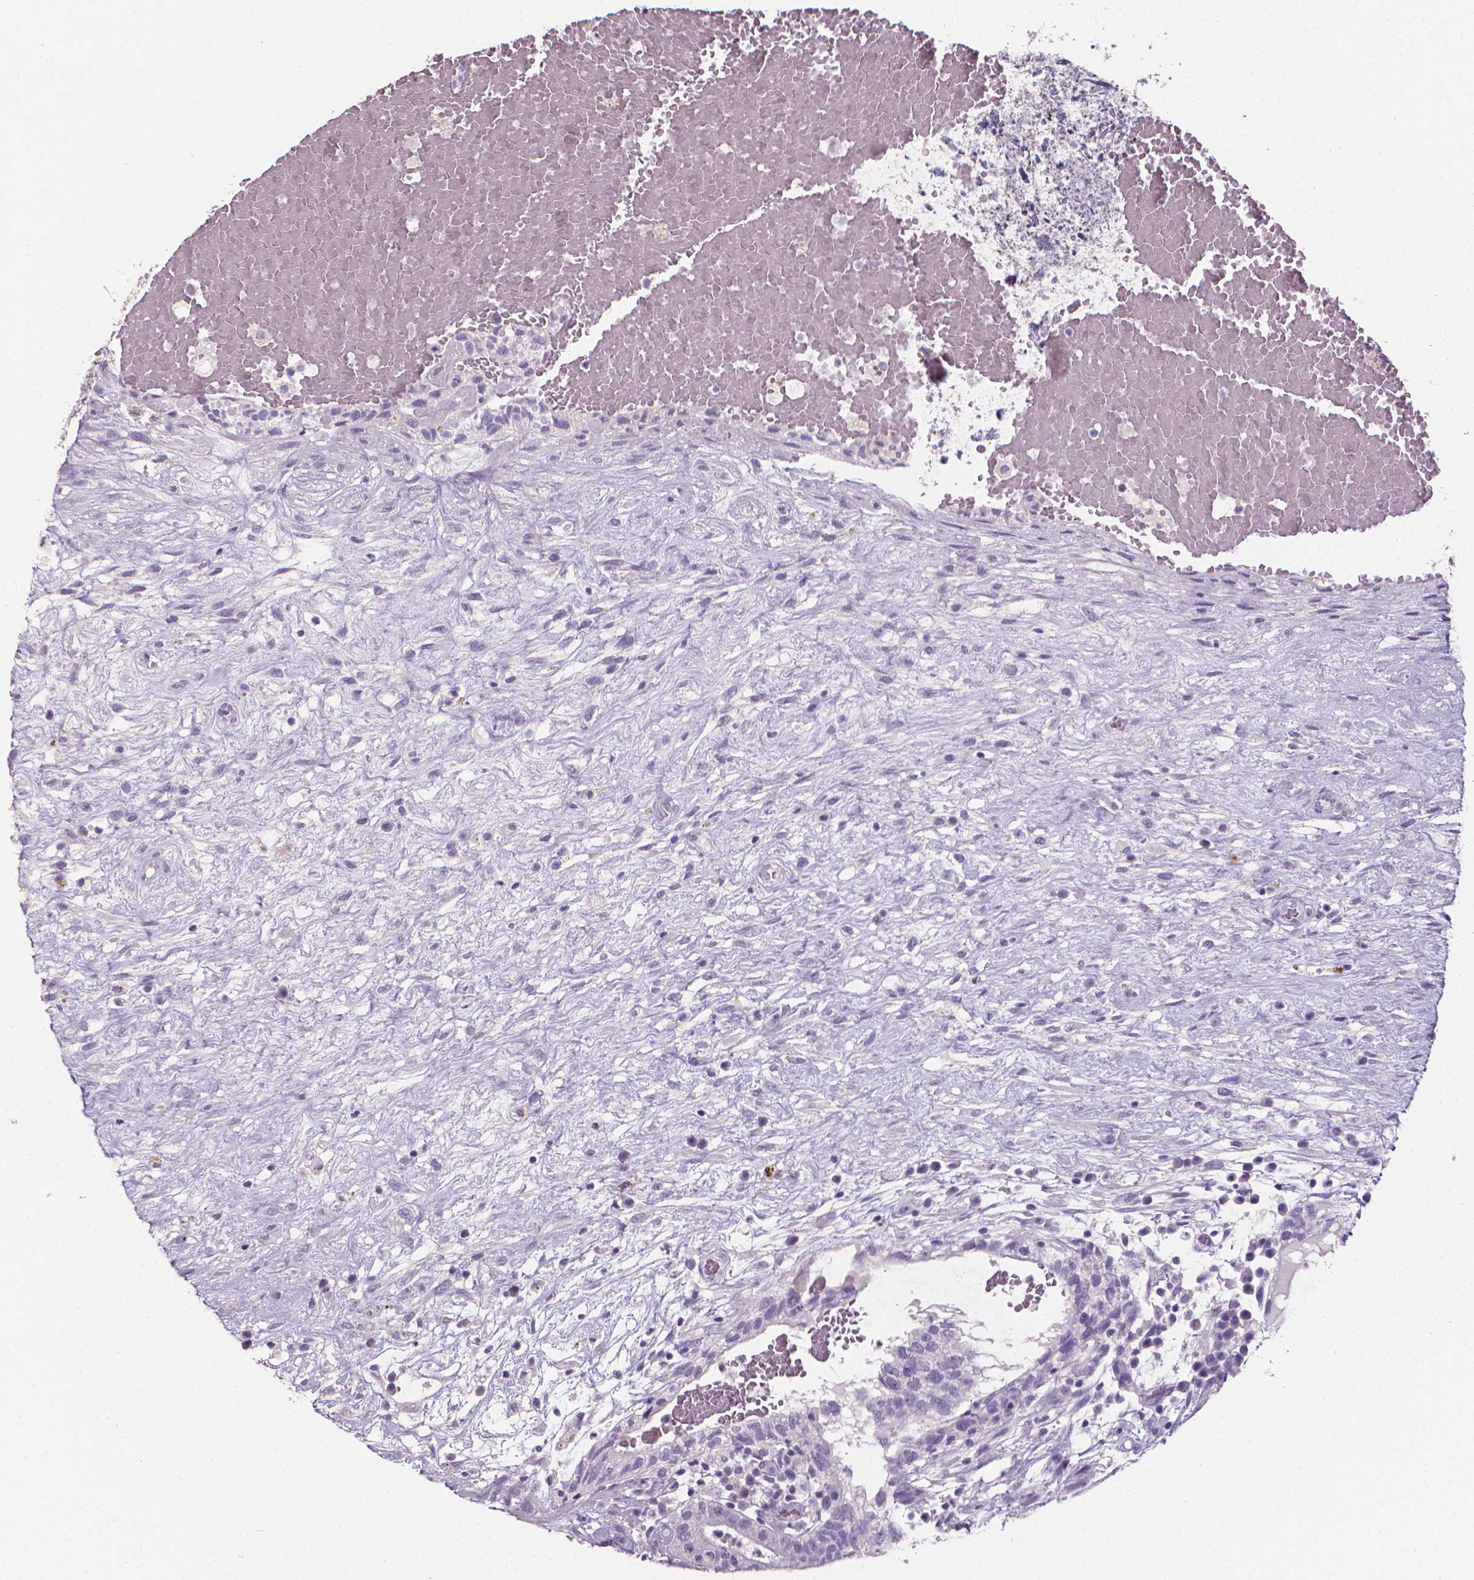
{"staining": {"intensity": "negative", "quantity": "none", "location": "none"}, "tissue": "testis cancer", "cell_type": "Tumor cells", "image_type": "cancer", "snomed": [{"axis": "morphology", "description": "Normal tissue, NOS"}, {"axis": "morphology", "description": "Carcinoma, Embryonal, NOS"}, {"axis": "topography", "description": "Testis"}], "caption": "This is an IHC micrograph of embryonal carcinoma (testis). There is no positivity in tumor cells.", "gene": "XPNPEP2", "patient": {"sex": "male", "age": 32}}